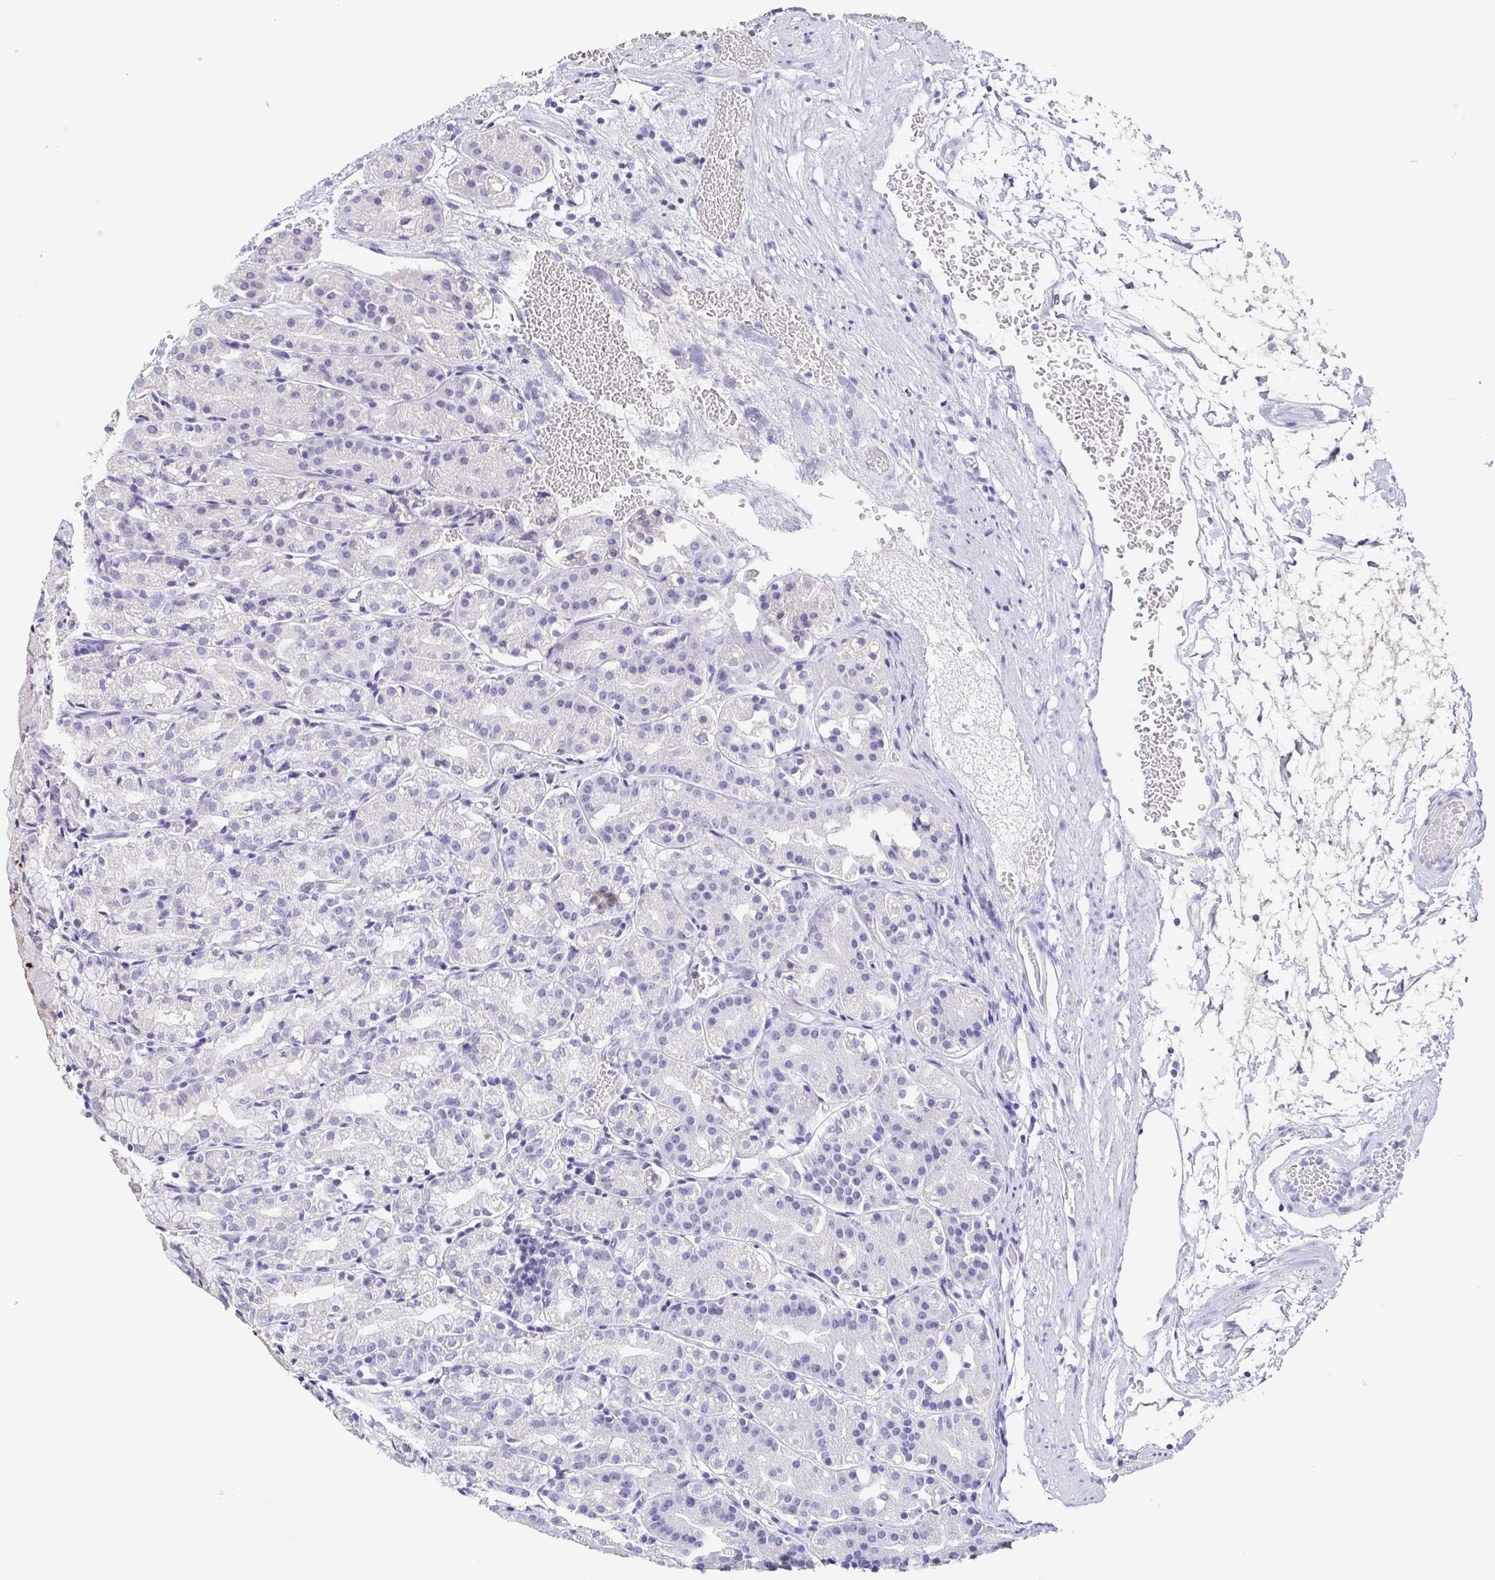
{"staining": {"intensity": "negative", "quantity": "none", "location": "none"}, "tissue": "stomach", "cell_type": "Glandular cells", "image_type": "normal", "snomed": [{"axis": "morphology", "description": "Normal tissue, NOS"}, {"axis": "topography", "description": "Stomach"}], "caption": "Human stomach stained for a protein using immunohistochemistry (IHC) demonstrates no expression in glandular cells.", "gene": "ITLN1", "patient": {"sex": "female", "age": 57}}